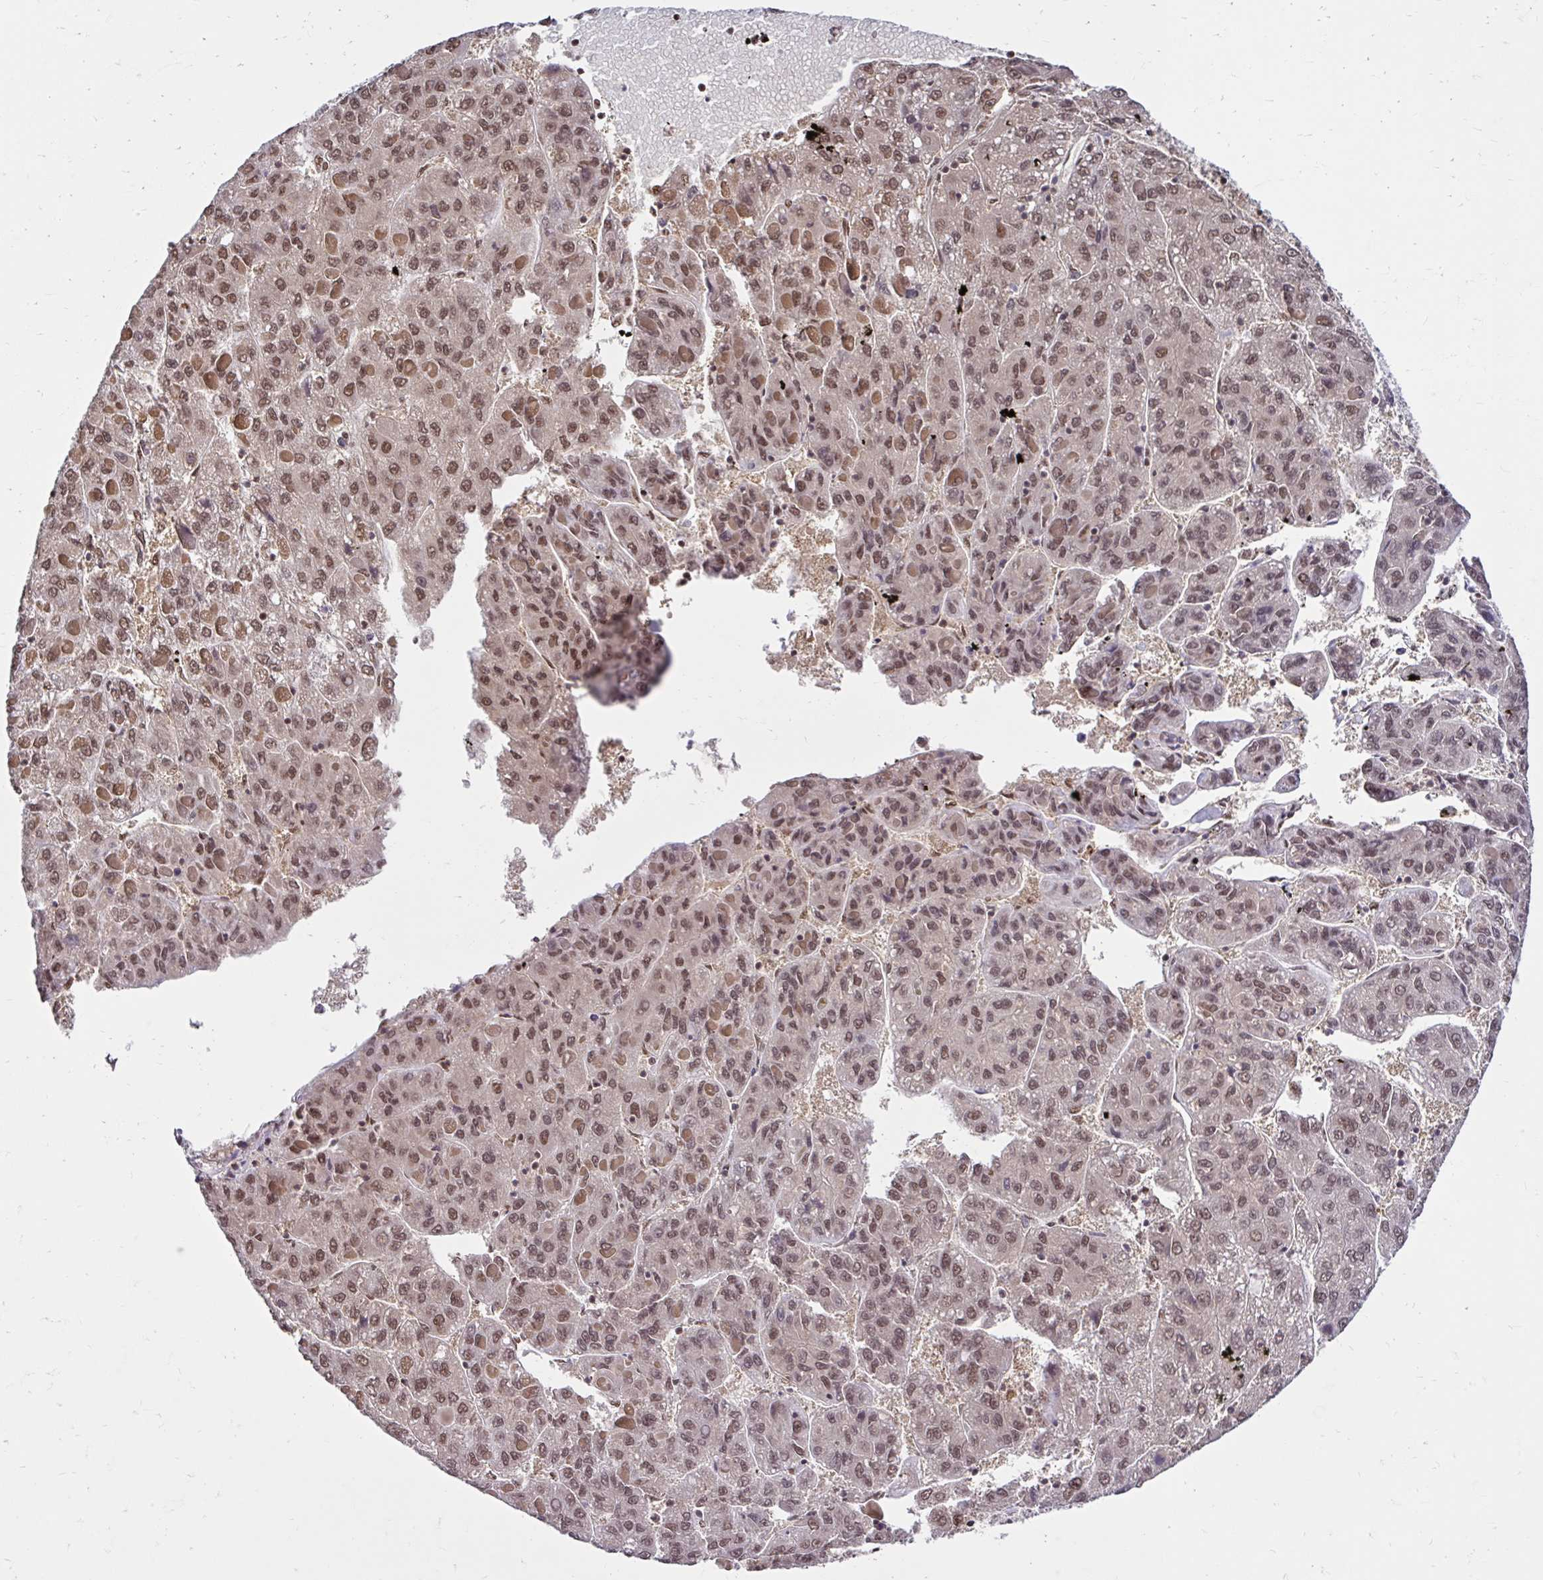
{"staining": {"intensity": "moderate", "quantity": ">75%", "location": "nuclear"}, "tissue": "liver cancer", "cell_type": "Tumor cells", "image_type": "cancer", "snomed": [{"axis": "morphology", "description": "Carcinoma, Hepatocellular, NOS"}, {"axis": "topography", "description": "Liver"}], "caption": "Brown immunohistochemical staining in liver cancer (hepatocellular carcinoma) displays moderate nuclear positivity in approximately >75% of tumor cells.", "gene": "ABCA9", "patient": {"sex": "female", "age": 82}}